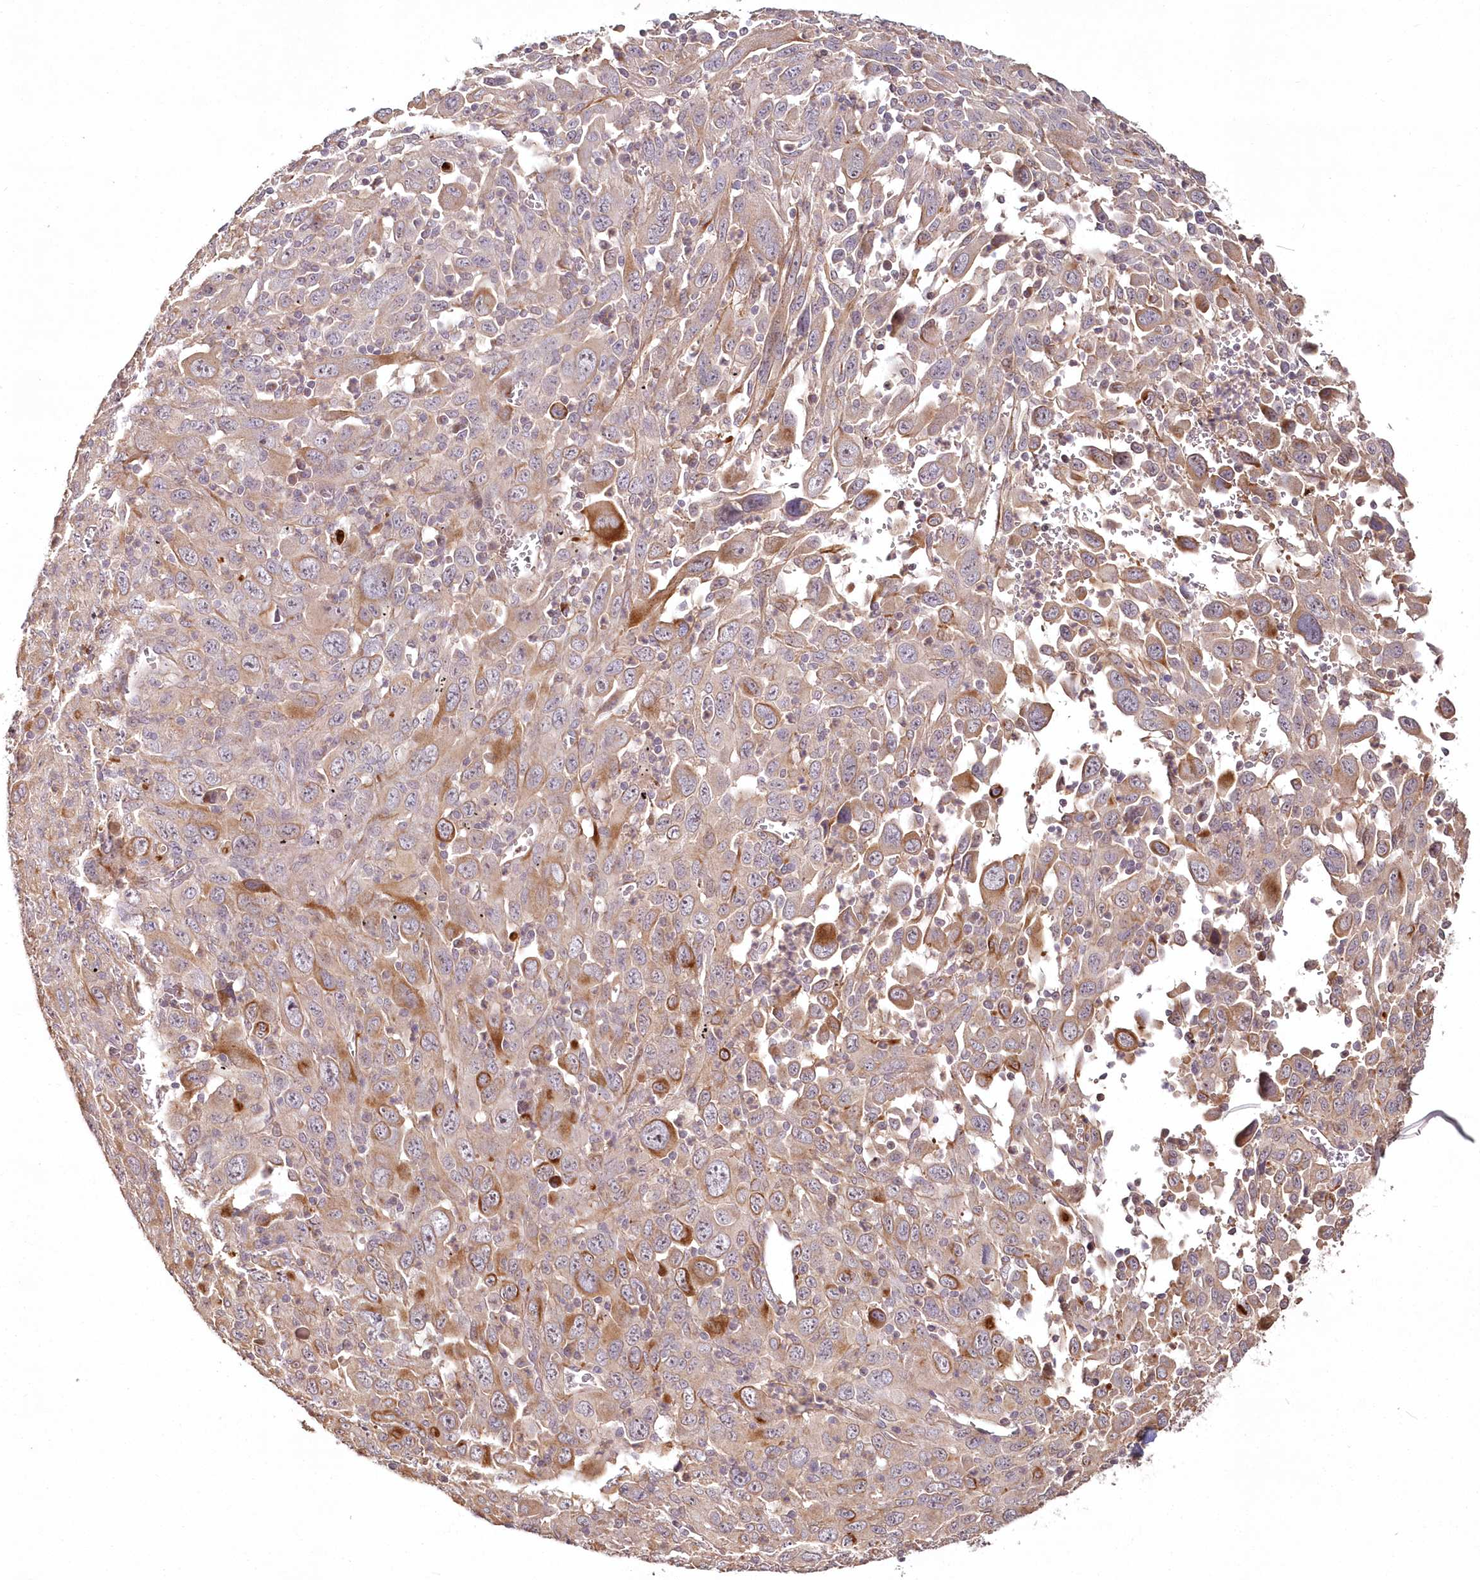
{"staining": {"intensity": "negative", "quantity": "none", "location": "none"}, "tissue": "melanoma", "cell_type": "Tumor cells", "image_type": "cancer", "snomed": [{"axis": "morphology", "description": "Malignant melanoma, Metastatic site"}, {"axis": "topography", "description": "Skin"}], "caption": "IHC histopathology image of neoplastic tissue: human melanoma stained with DAB reveals no significant protein expression in tumor cells.", "gene": "HYCC2", "patient": {"sex": "female", "age": 56}}